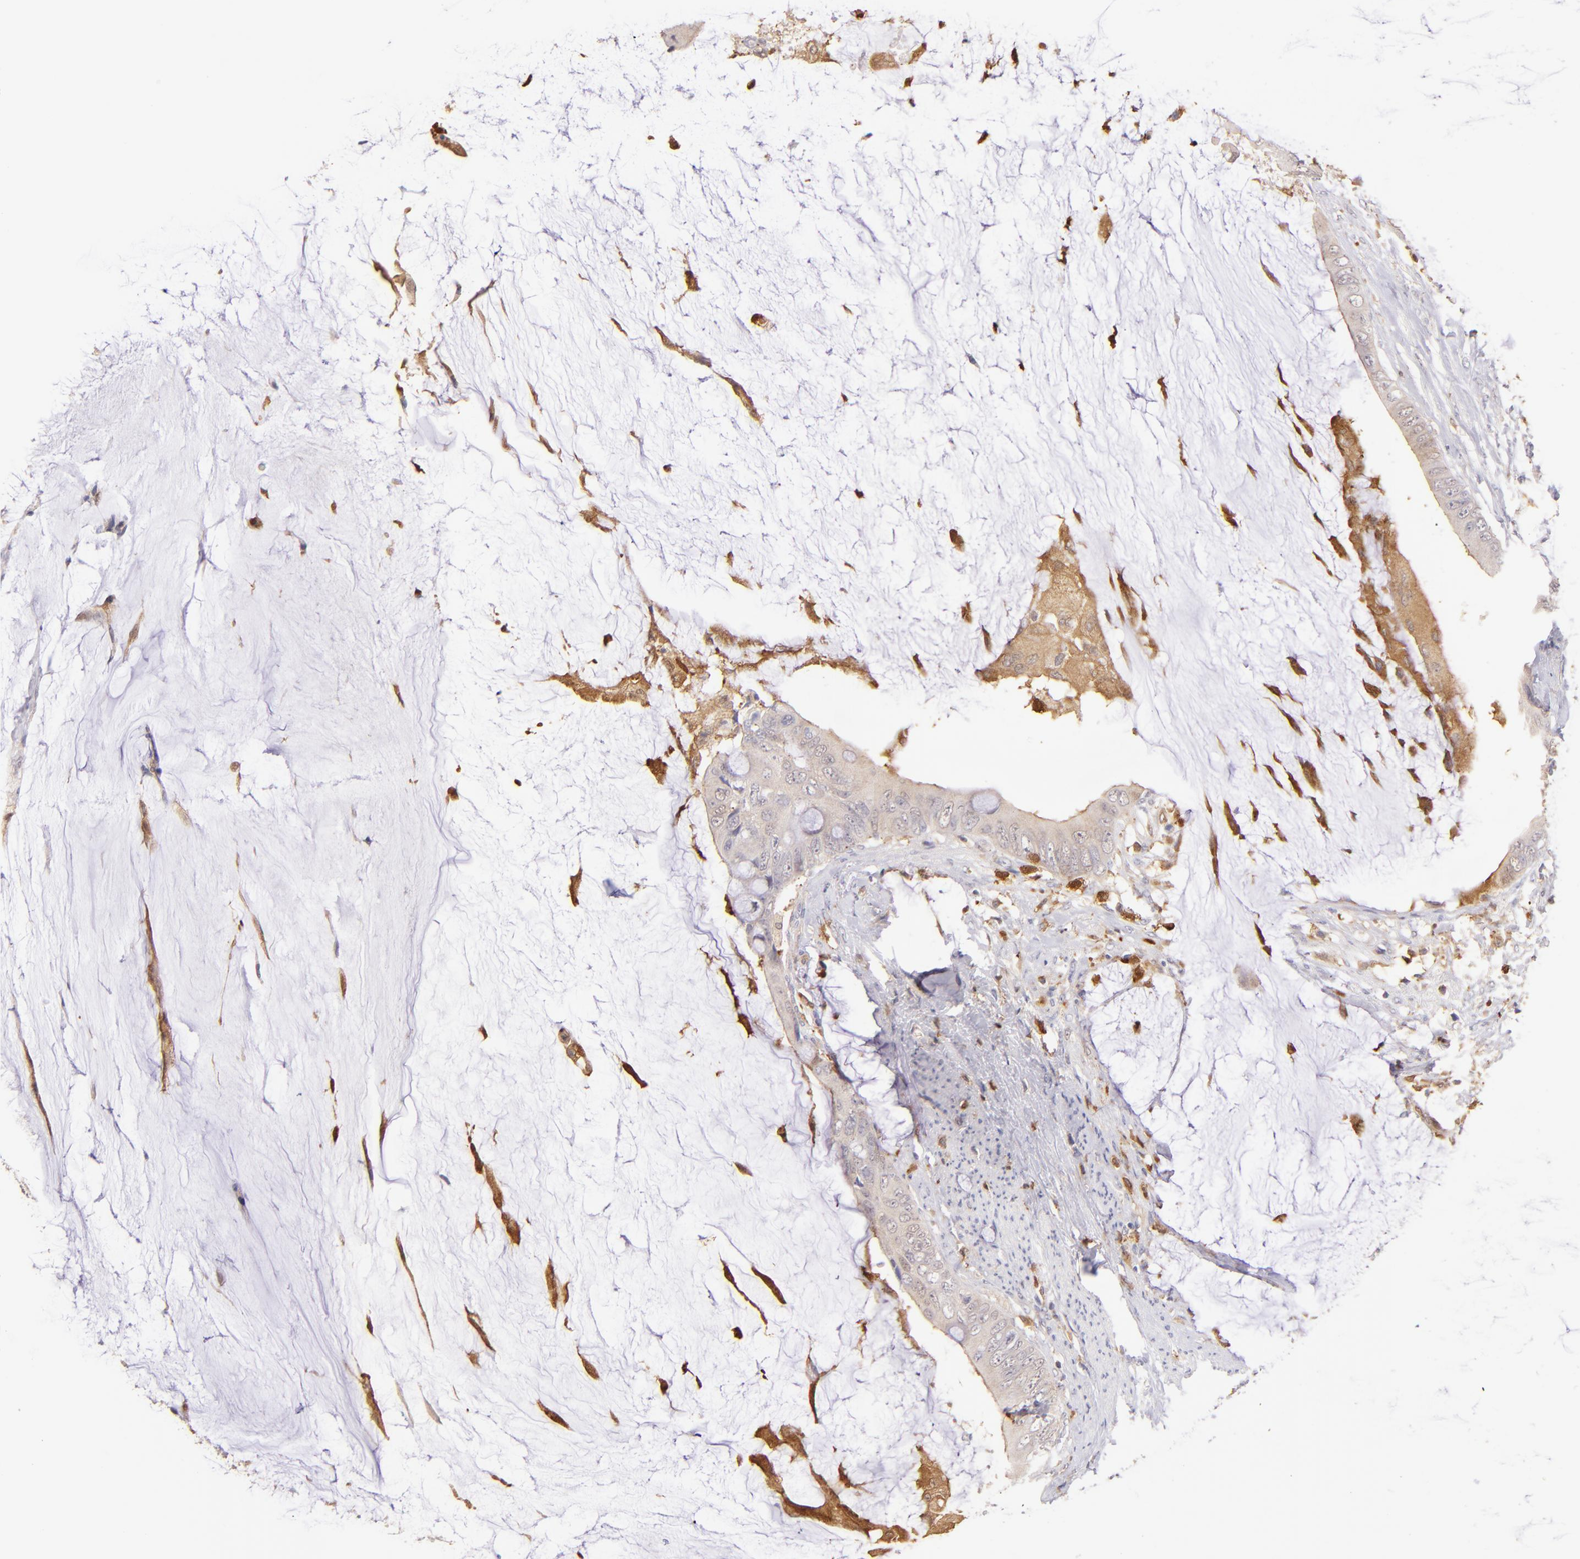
{"staining": {"intensity": "moderate", "quantity": ">75%", "location": "cytoplasmic/membranous"}, "tissue": "colorectal cancer", "cell_type": "Tumor cells", "image_type": "cancer", "snomed": [{"axis": "morphology", "description": "Normal tissue, NOS"}, {"axis": "morphology", "description": "Adenocarcinoma, NOS"}, {"axis": "topography", "description": "Rectum"}, {"axis": "topography", "description": "Peripheral nerve tissue"}], "caption": "Immunohistochemical staining of adenocarcinoma (colorectal) displays medium levels of moderate cytoplasmic/membranous positivity in approximately >75% of tumor cells.", "gene": "BTK", "patient": {"sex": "female", "age": 77}}